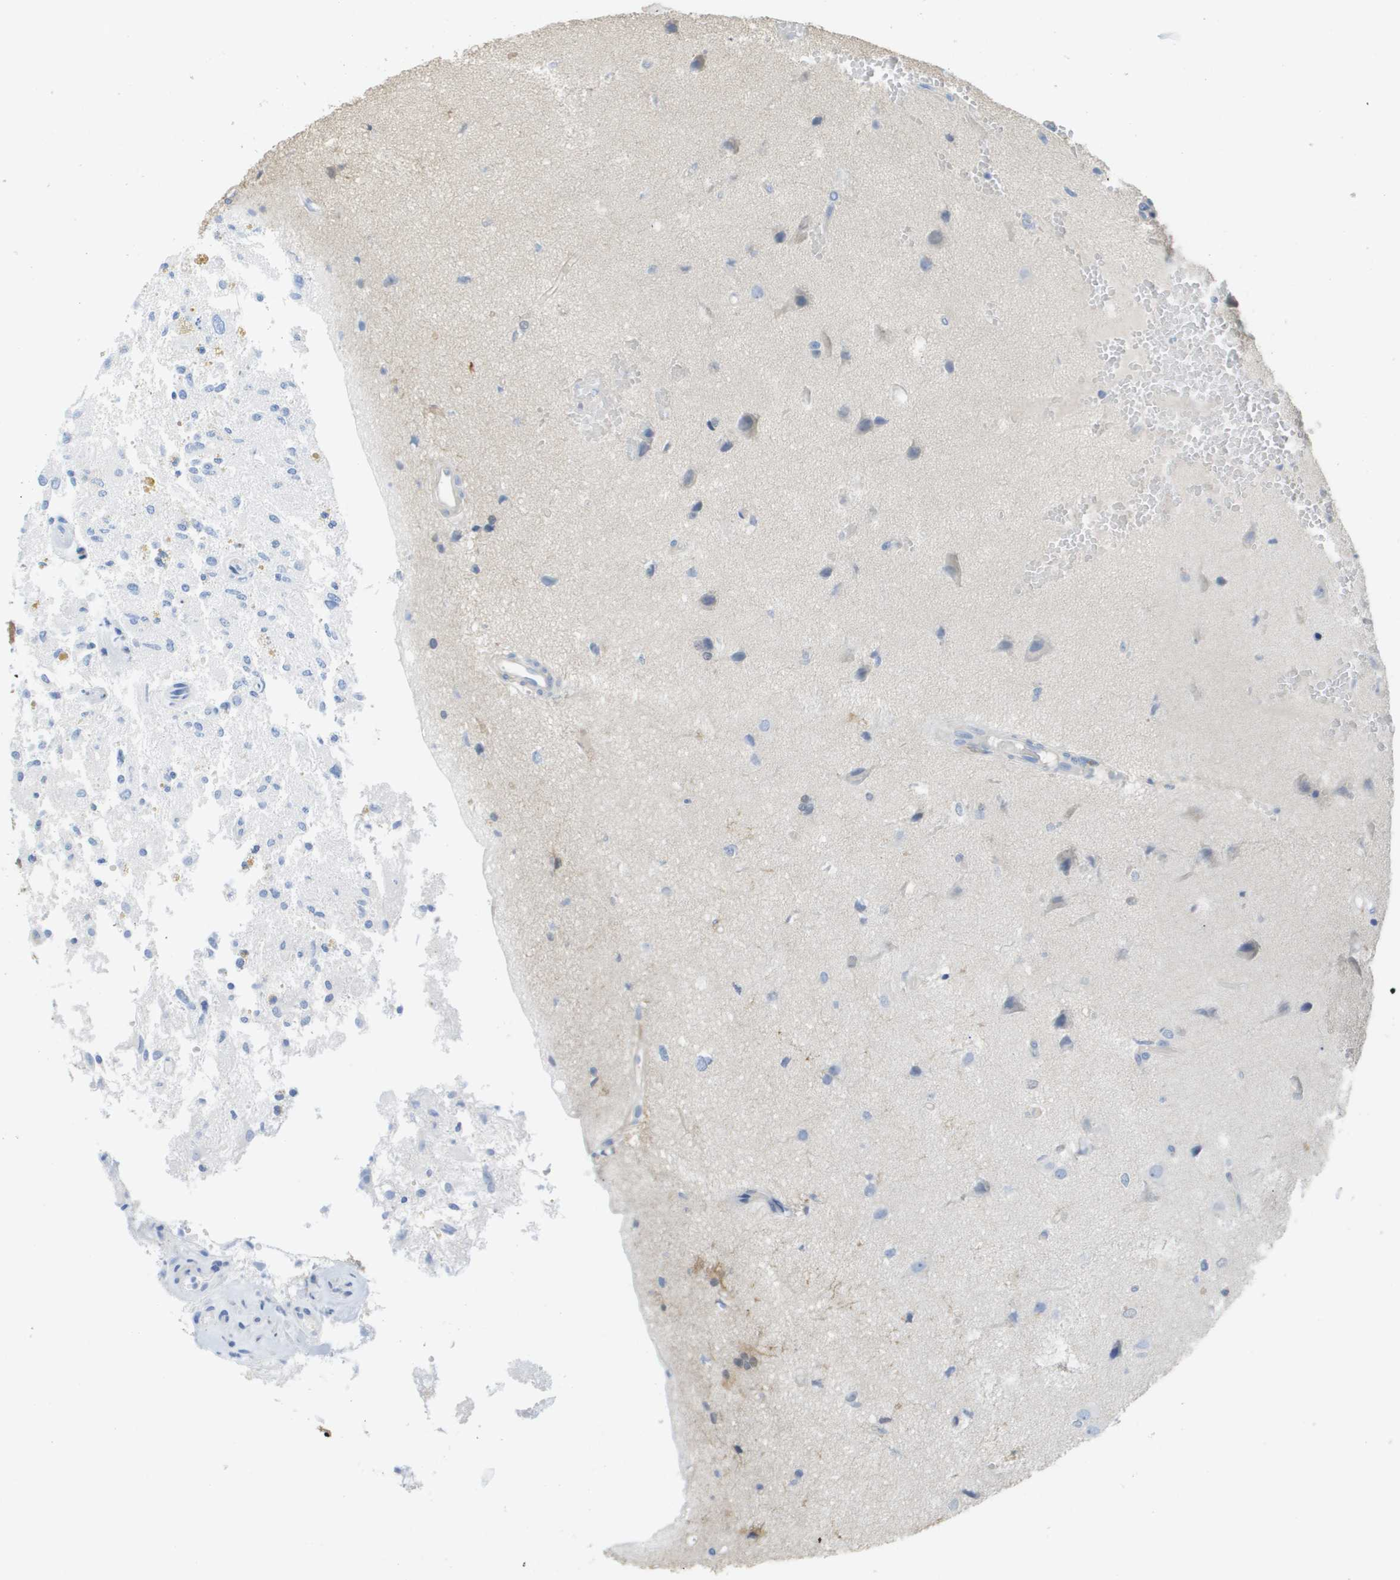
{"staining": {"intensity": "negative", "quantity": "none", "location": "none"}, "tissue": "glioma", "cell_type": "Tumor cells", "image_type": "cancer", "snomed": [{"axis": "morphology", "description": "Glioma, malignant, High grade"}, {"axis": "topography", "description": "Brain"}], "caption": "Tumor cells are negative for brown protein staining in glioma.", "gene": "MYL3", "patient": {"sex": "female", "age": 59}}